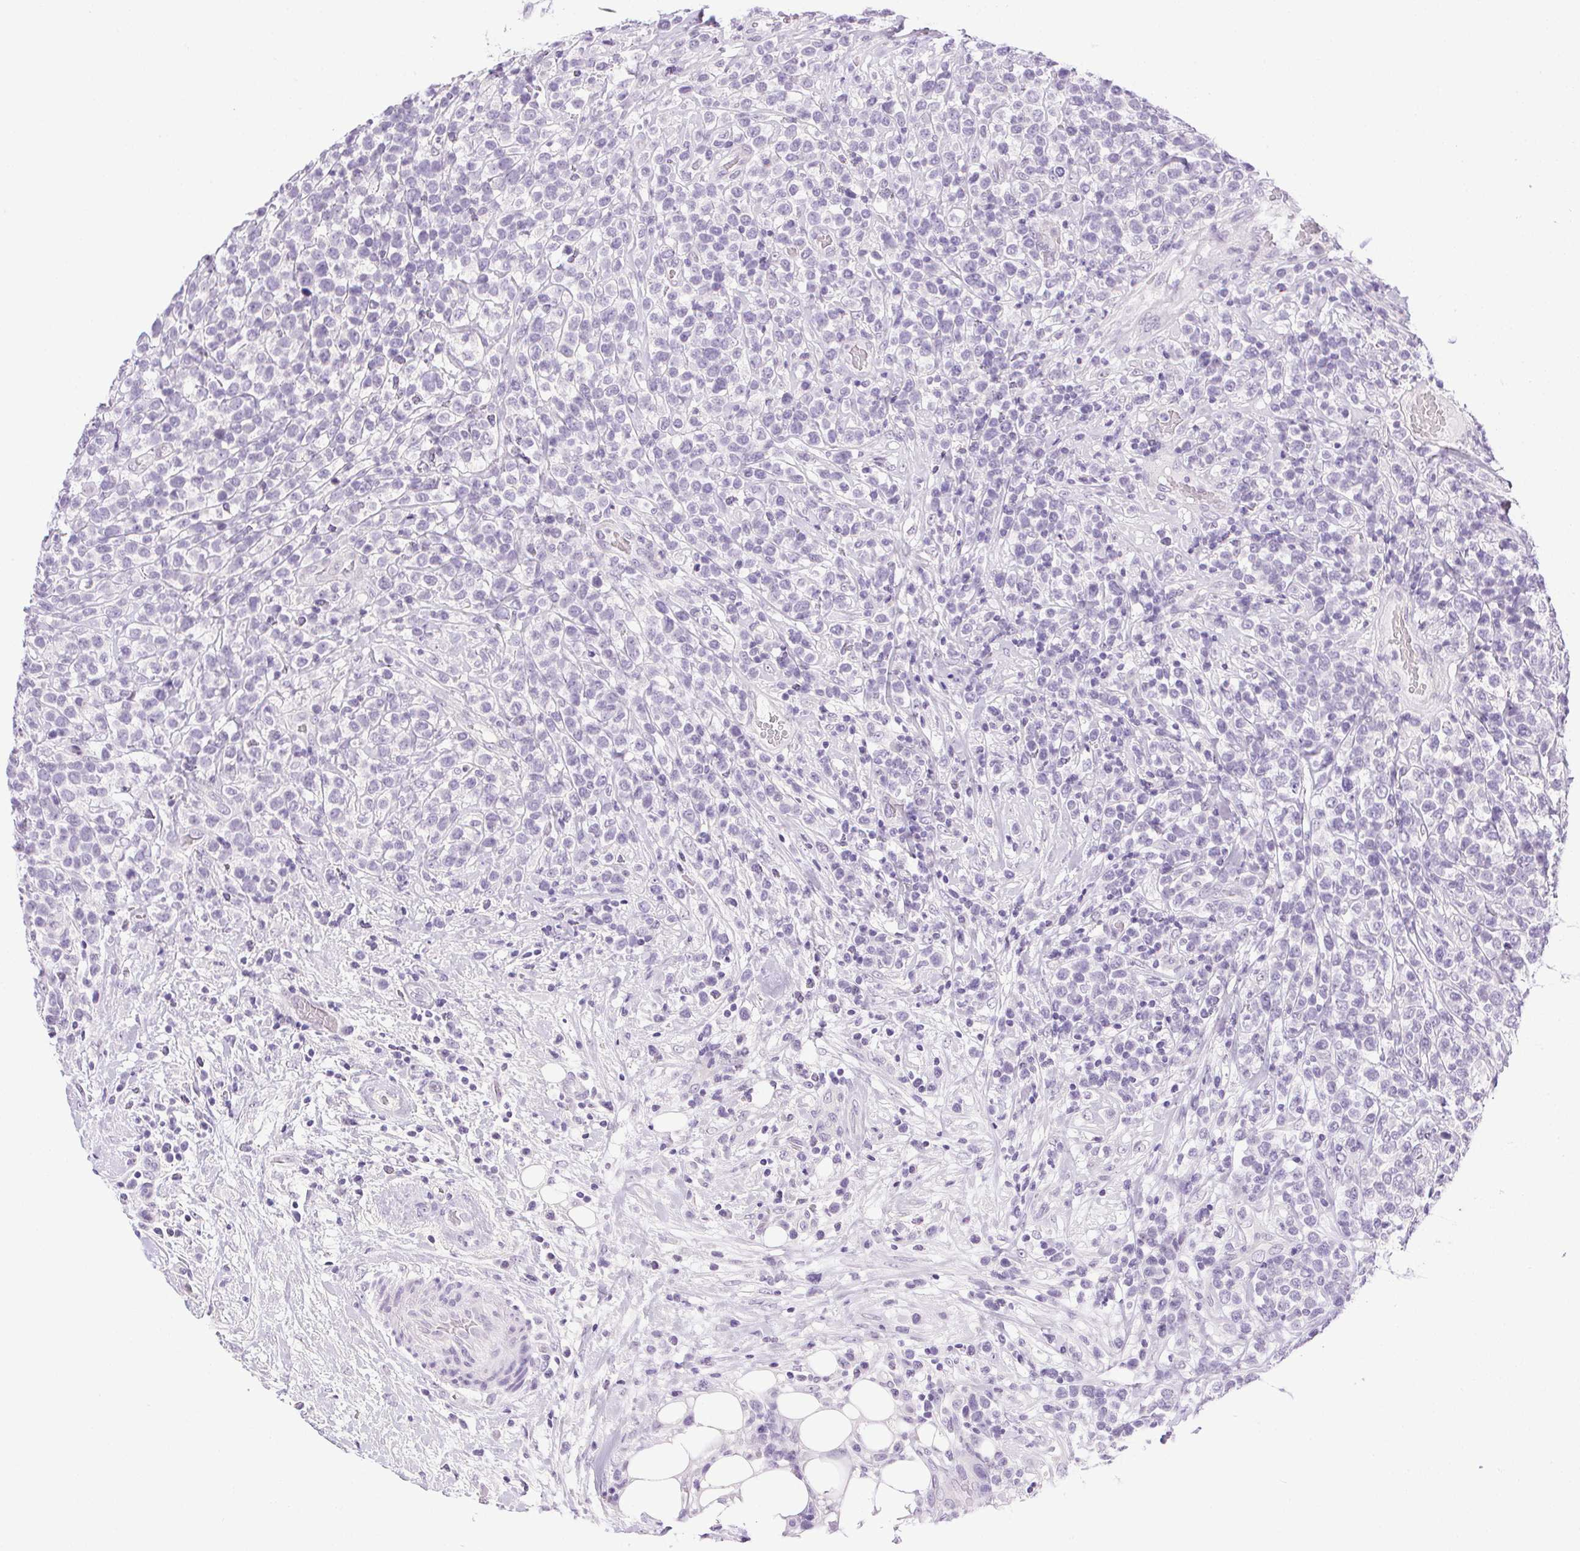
{"staining": {"intensity": "negative", "quantity": "none", "location": "none"}, "tissue": "lymphoma", "cell_type": "Tumor cells", "image_type": "cancer", "snomed": [{"axis": "morphology", "description": "Malignant lymphoma, non-Hodgkin's type, High grade"}, {"axis": "topography", "description": "Soft tissue"}], "caption": "There is no significant expression in tumor cells of lymphoma.", "gene": "PRL", "patient": {"sex": "female", "age": 56}}